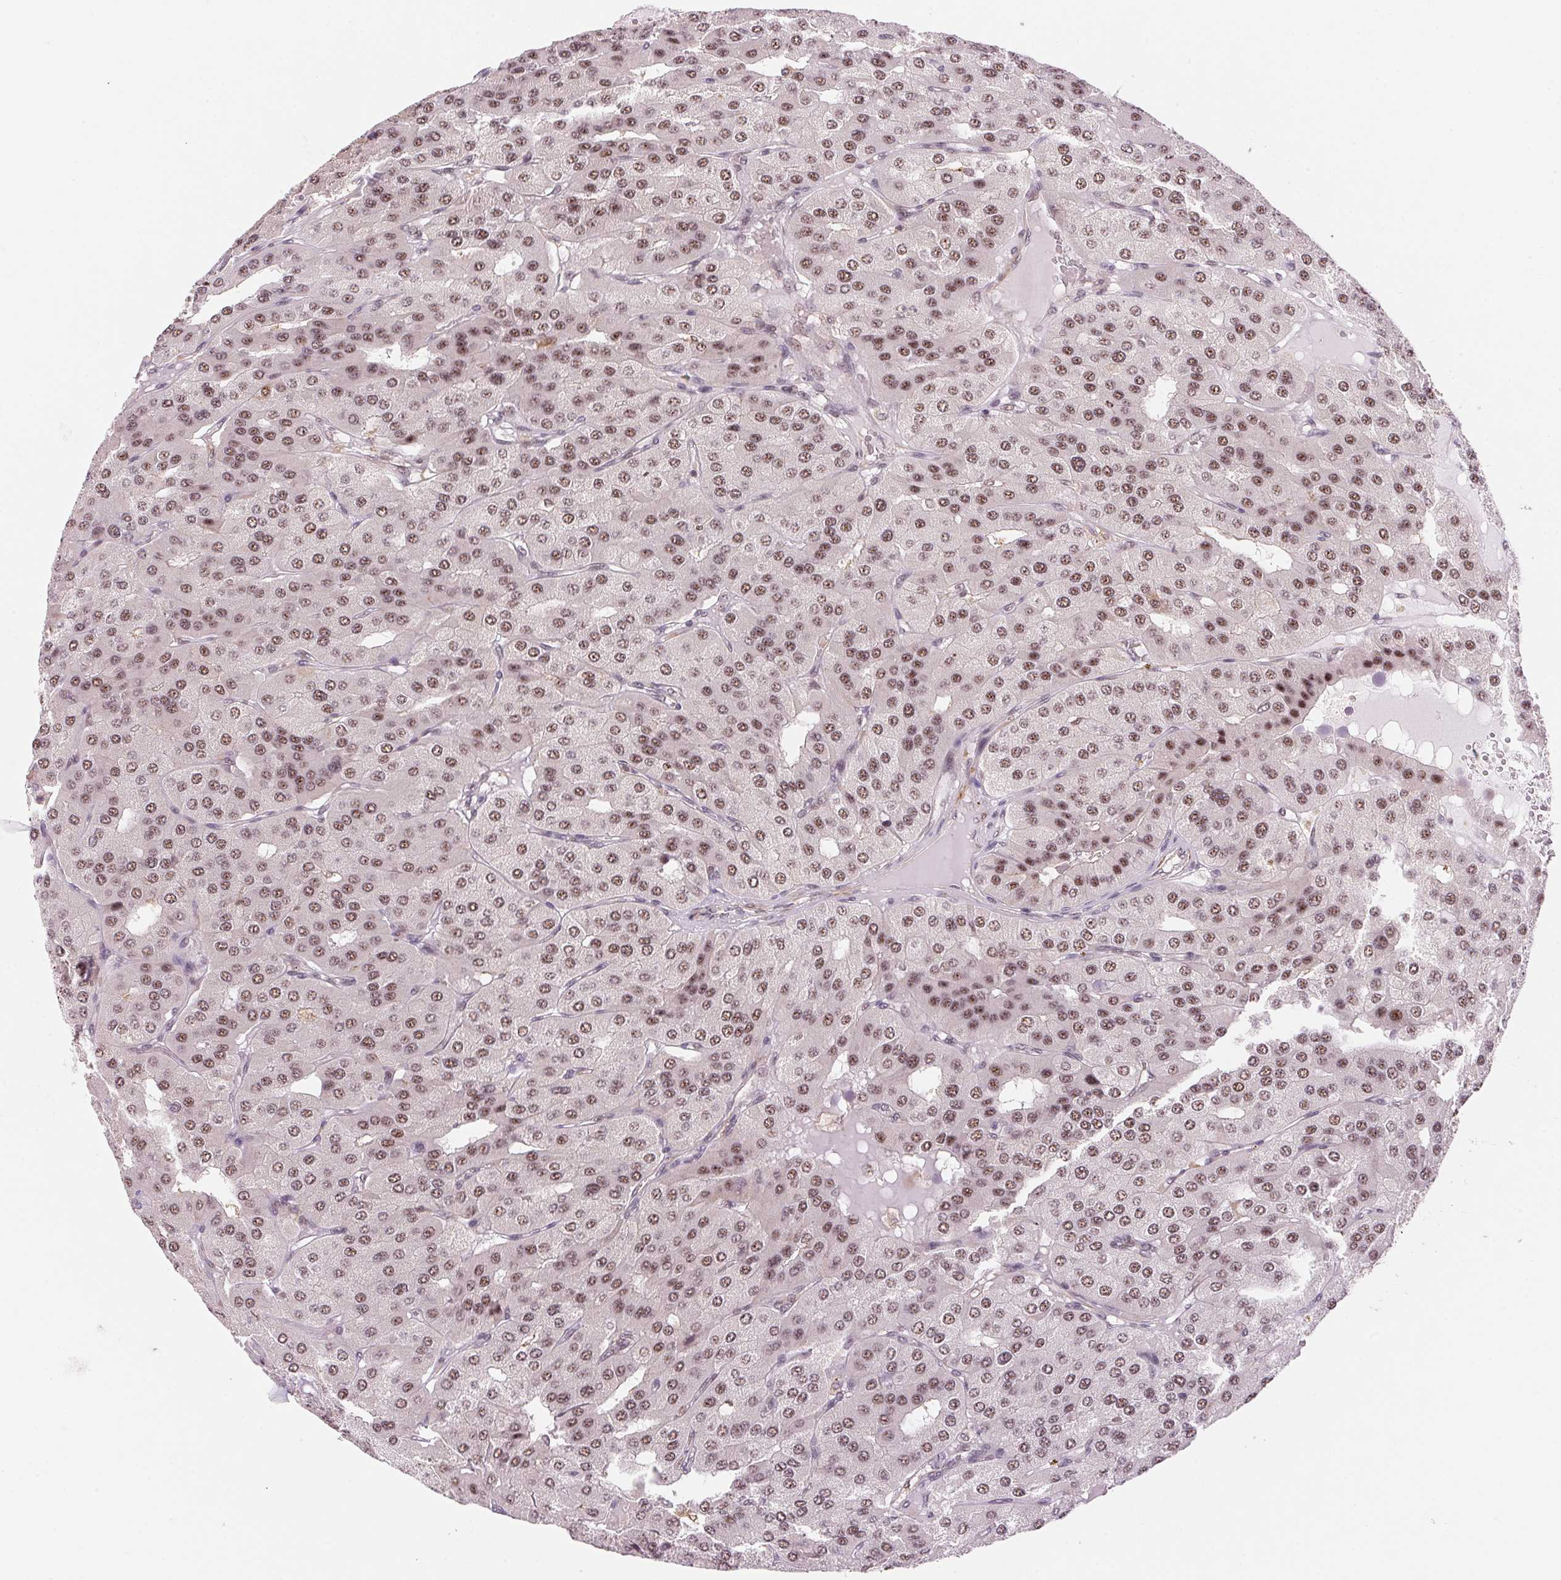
{"staining": {"intensity": "moderate", "quantity": ">75%", "location": "nuclear"}, "tissue": "parathyroid gland", "cell_type": "Glandular cells", "image_type": "normal", "snomed": [{"axis": "morphology", "description": "Normal tissue, NOS"}, {"axis": "morphology", "description": "Adenoma, NOS"}, {"axis": "topography", "description": "Parathyroid gland"}], "caption": "Parathyroid gland stained with a protein marker displays moderate staining in glandular cells.", "gene": "HNRNPDL", "patient": {"sex": "female", "age": 86}}